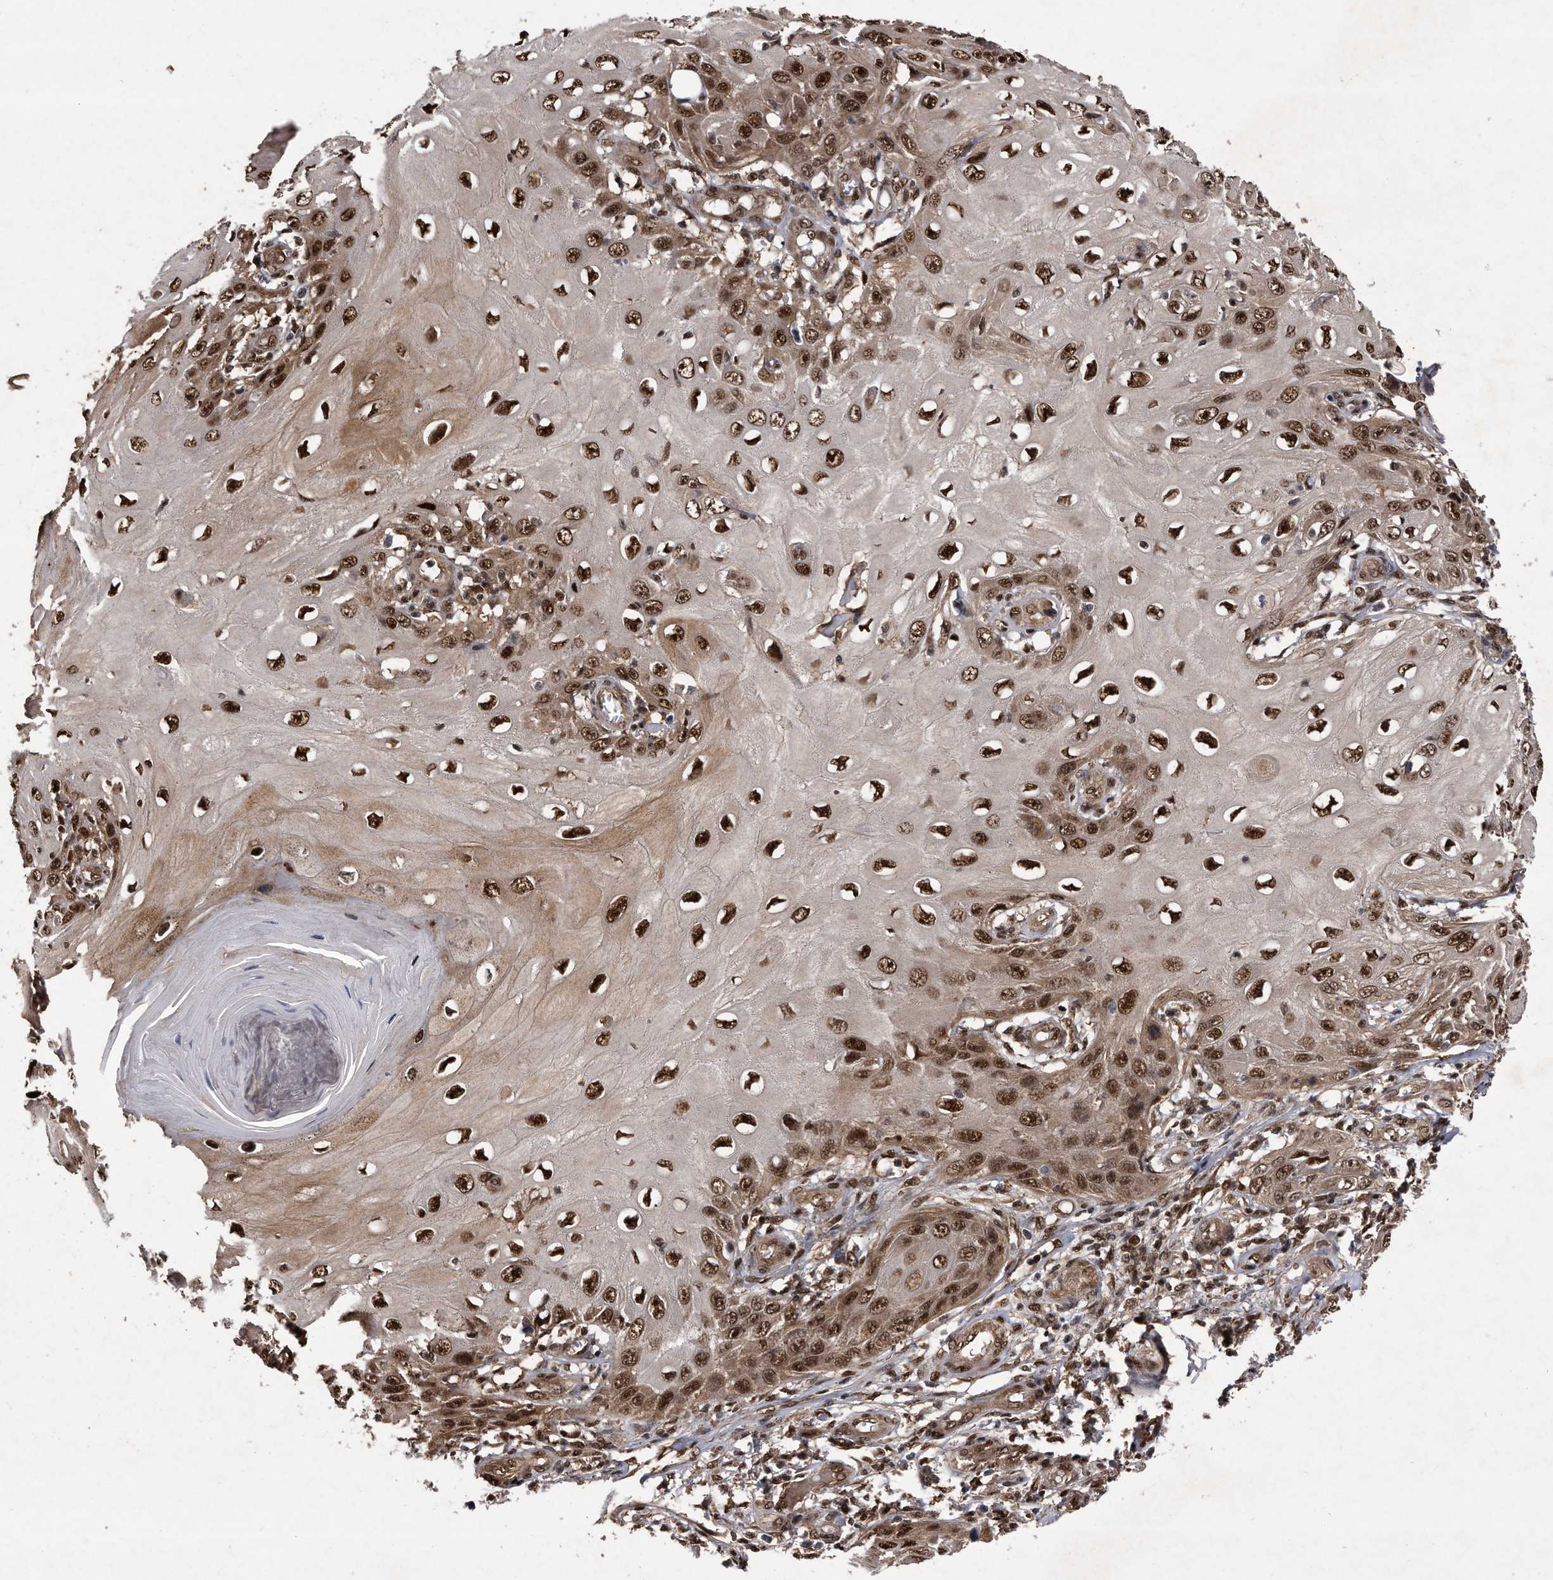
{"staining": {"intensity": "strong", "quantity": ">75%", "location": "nuclear"}, "tissue": "skin cancer", "cell_type": "Tumor cells", "image_type": "cancer", "snomed": [{"axis": "morphology", "description": "Squamous cell carcinoma, NOS"}, {"axis": "topography", "description": "Skin"}], "caption": "A brown stain highlights strong nuclear staining of a protein in skin cancer tumor cells. The staining is performed using DAB brown chromogen to label protein expression. The nuclei are counter-stained blue using hematoxylin.", "gene": "RAD23B", "patient": {"sex": "female", "age": 73}}